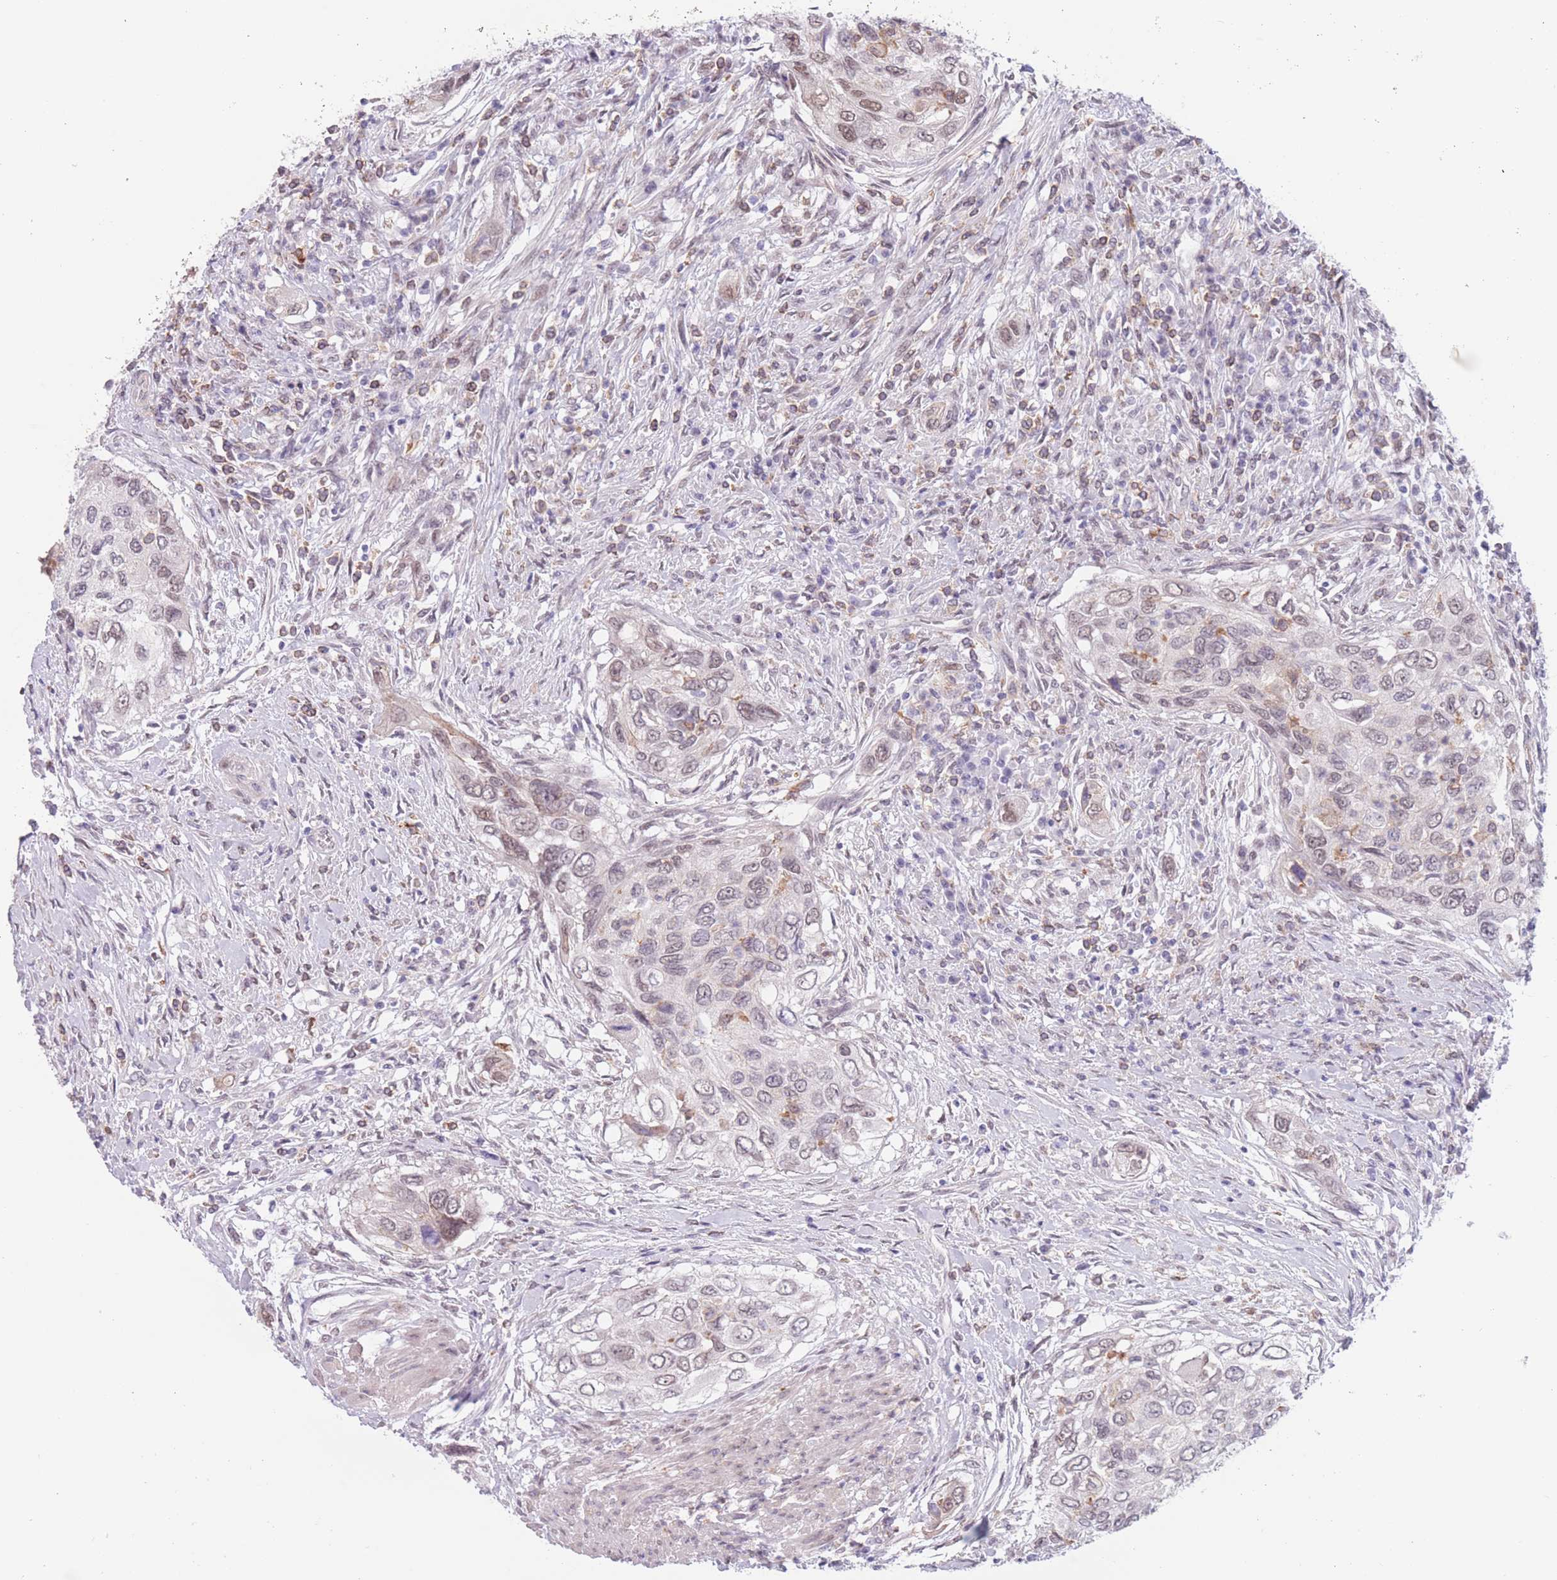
{"staining": {"intensity": "weak", "quantity": "<25%", "location": "nuclear"}, "tissue": "urothelial cancer", "cell_type": "Tumor cells", "image_type": "cancer", "snomed": [{"axis": "morphology", "description": "Urothelial carcinoma, High grade"}, {"axis": "topography", "description": "Urinary bladder"}], "caption": "IHC micrograph of urothelial carcinoma (high-grade) stained for a protein (brown), which displays no staining in tumor cells. (DAB immunohistochemistry (IHC) visualized using brightfield microscopy, high magnification).", "gene": "PODXL", "patient": {"sex": "female", "age": 60}}